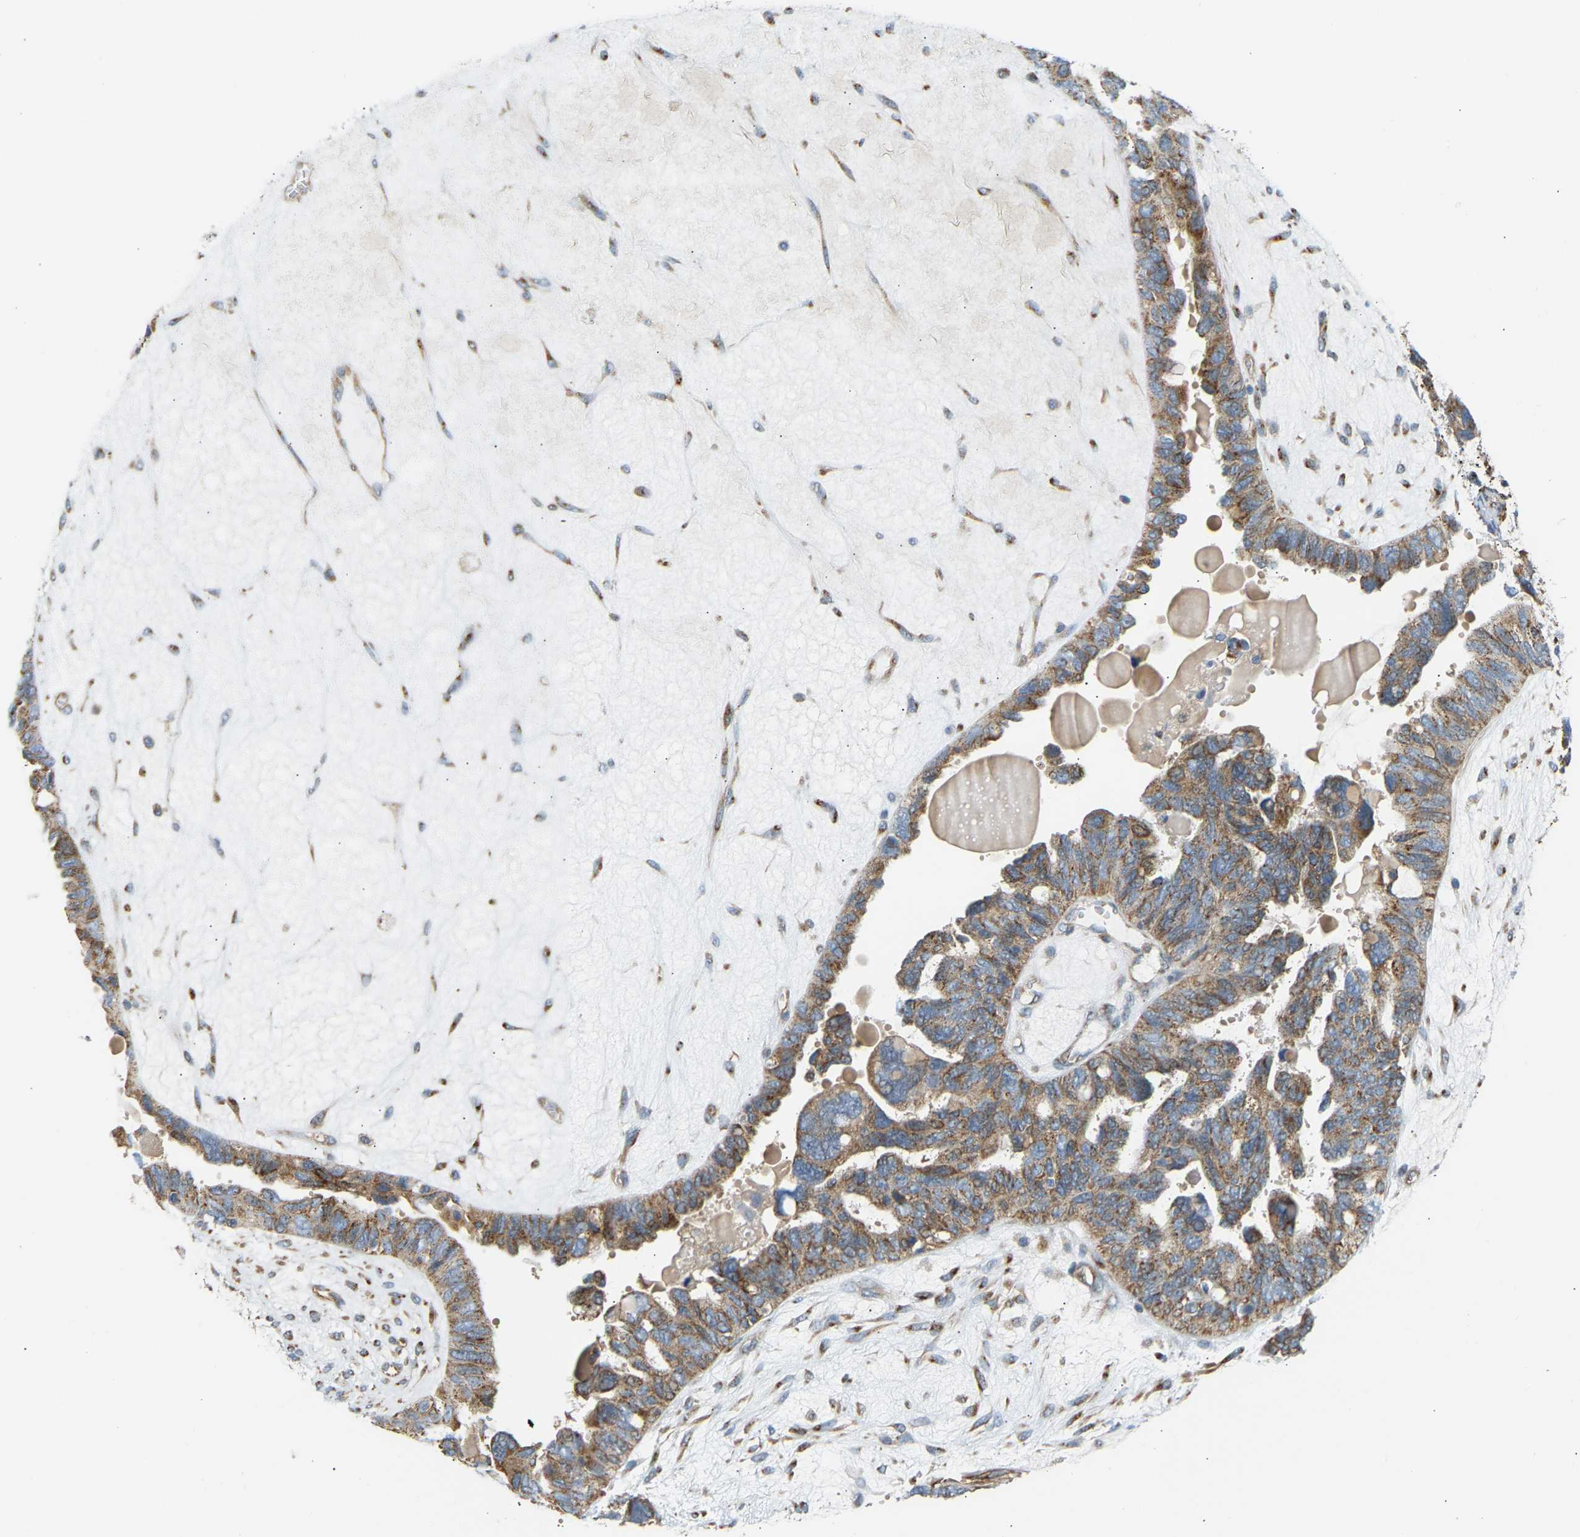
{"staining": {"intensity": "moderate", "quantity": ">75%", "location": "cytoplasmic/membranous"}, "tissue": "ovarian cancer", "cell_type": "Tumor cells", "image_type": "cancer", "snomed": [{"axis": "morphology", "description": "Cystadenocarcinoma, serous, NOS"}, {"axis": "topography", "description": "Ovary"}], "caption": "Moderate cytoplasmic/membranous expression for a protein is seen in approximately >75% of tumor cells of serous cystadenocarcinoma (ovarian) using immunohistochemistry.", "gene": "YIPF2", "patient": {"sex": "female", "age": 79}}